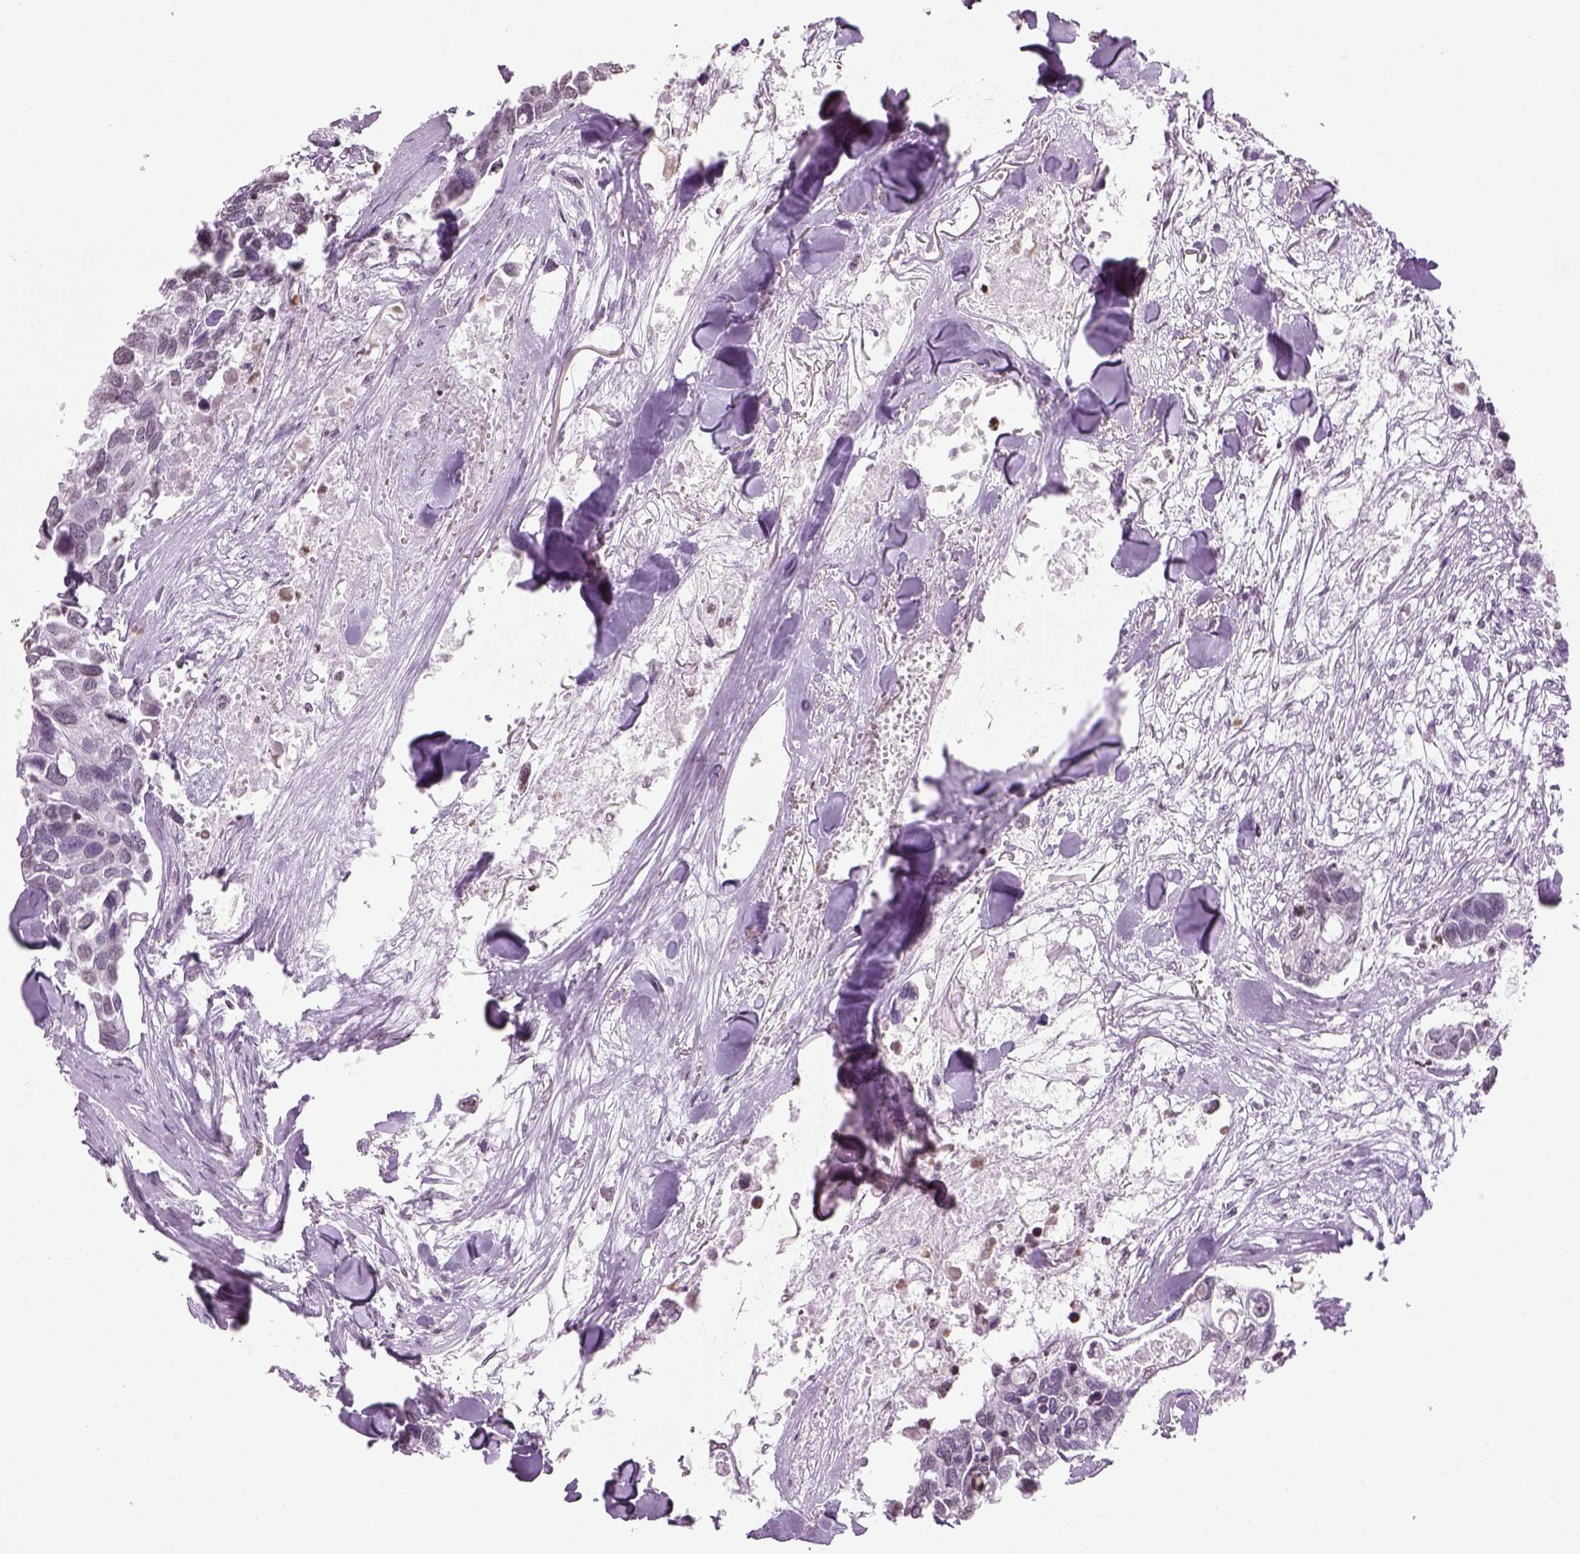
{"staining": {"intensity": "negative", "quantity": "none", "location": "none"}, "tissue": "breast cancer", "cell_type": "Tumor cells", "image_type": "cancer", "snomed": [{"axis": "morphology", "description": "Duct carcinoma"}, {"axis": "topography", "description": "Breast"}], "caption": "A micrograph of human infiltrating ductal carcinoma (breast) is negative for staining in tumor cells.", "gene": "BARHL1", "patient": {"sex": "female", "age": 83}}